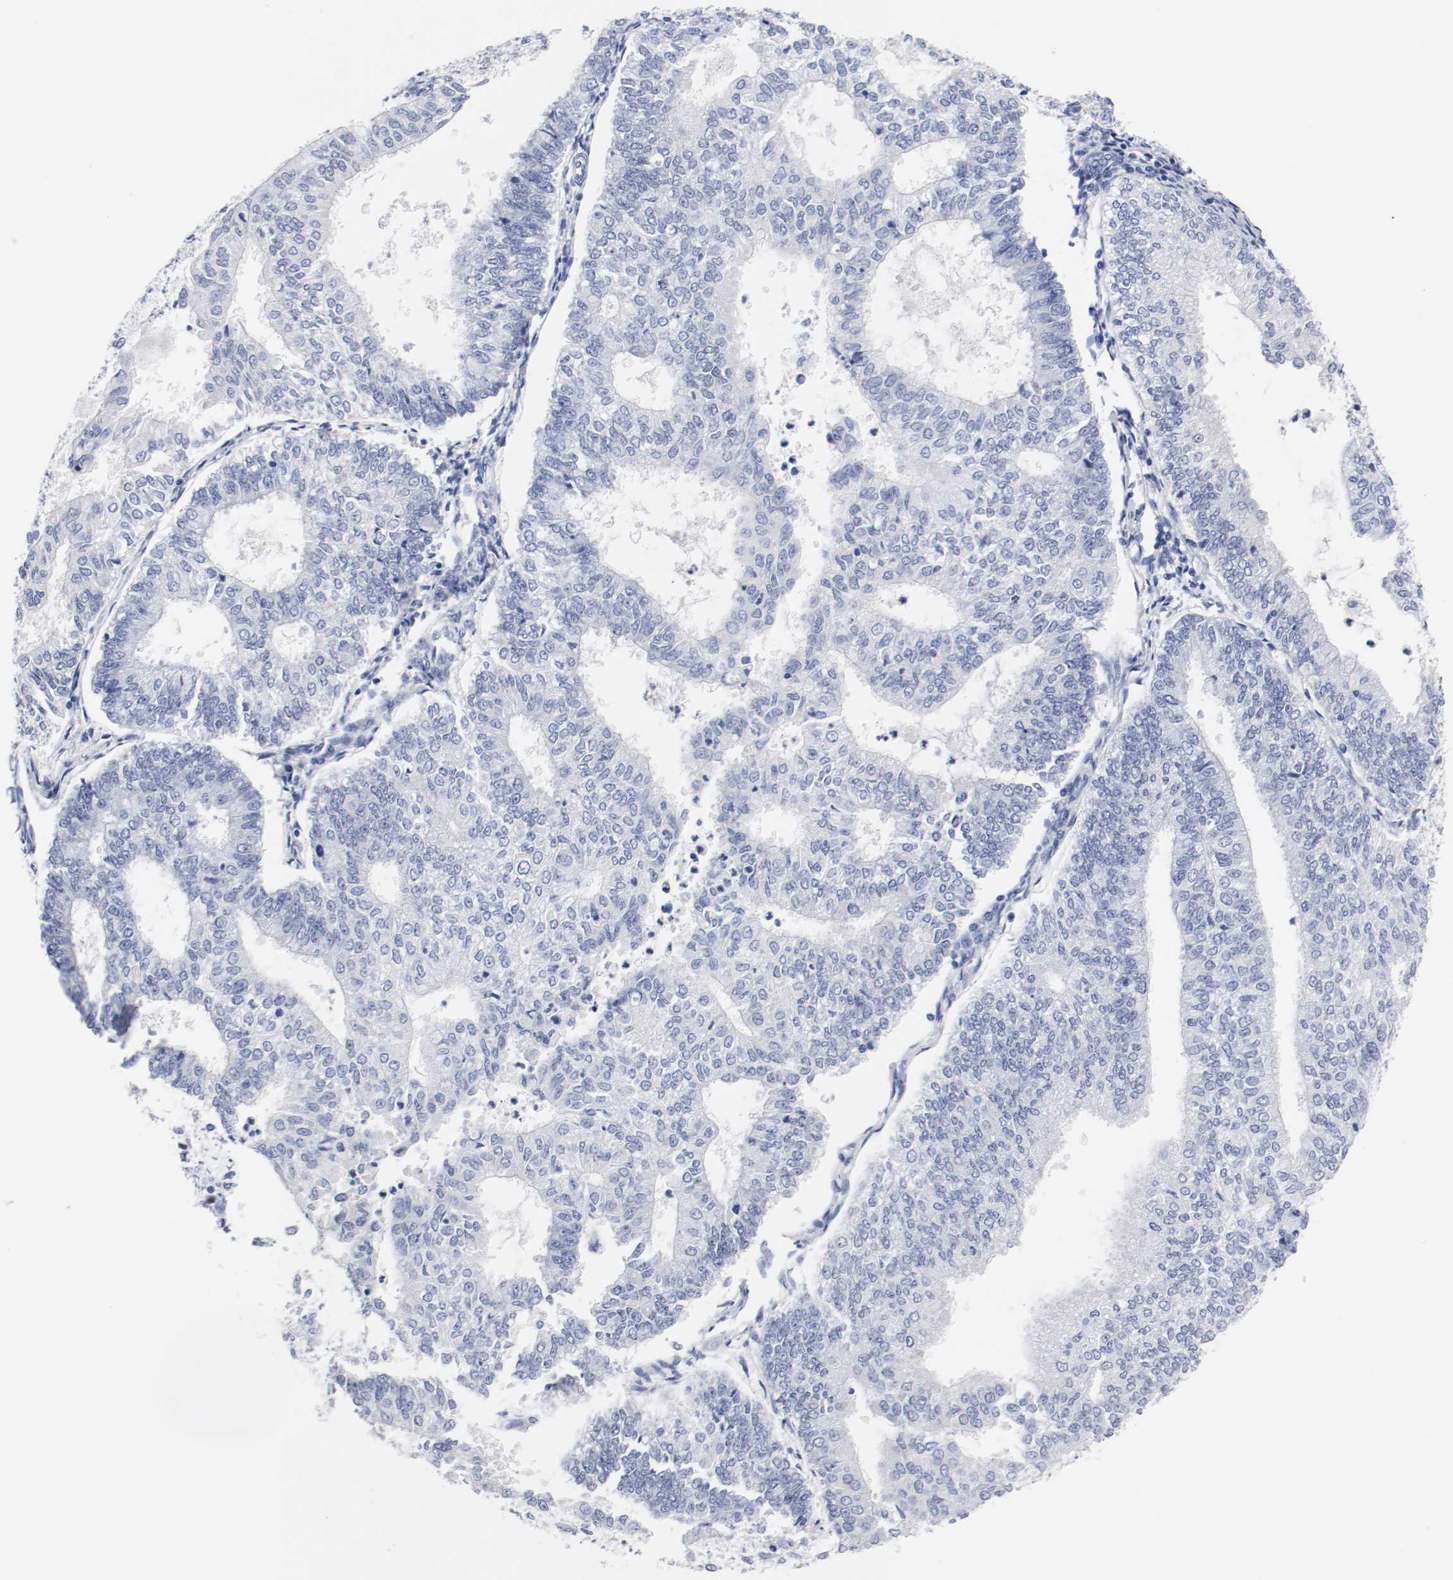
{"staining": {"intensity": "negative", "quantity": "none", "location": "none"}, "tissue": "endometrial cancer", "cell_type": "Tumor cells", "image_type": "cancer", "snomed": [{"axis": "morphology", "description": "Adenocarcinoma, NOS"}, {"axis": "topography", "description": "Endometrium"}], "caption": "Adenocarcinoma (endometrial) stained for a protein using IHC demonstrates no staining tumor cells.", "gene": "GAD1", "patient": {"sex": "female", "age": 59}}